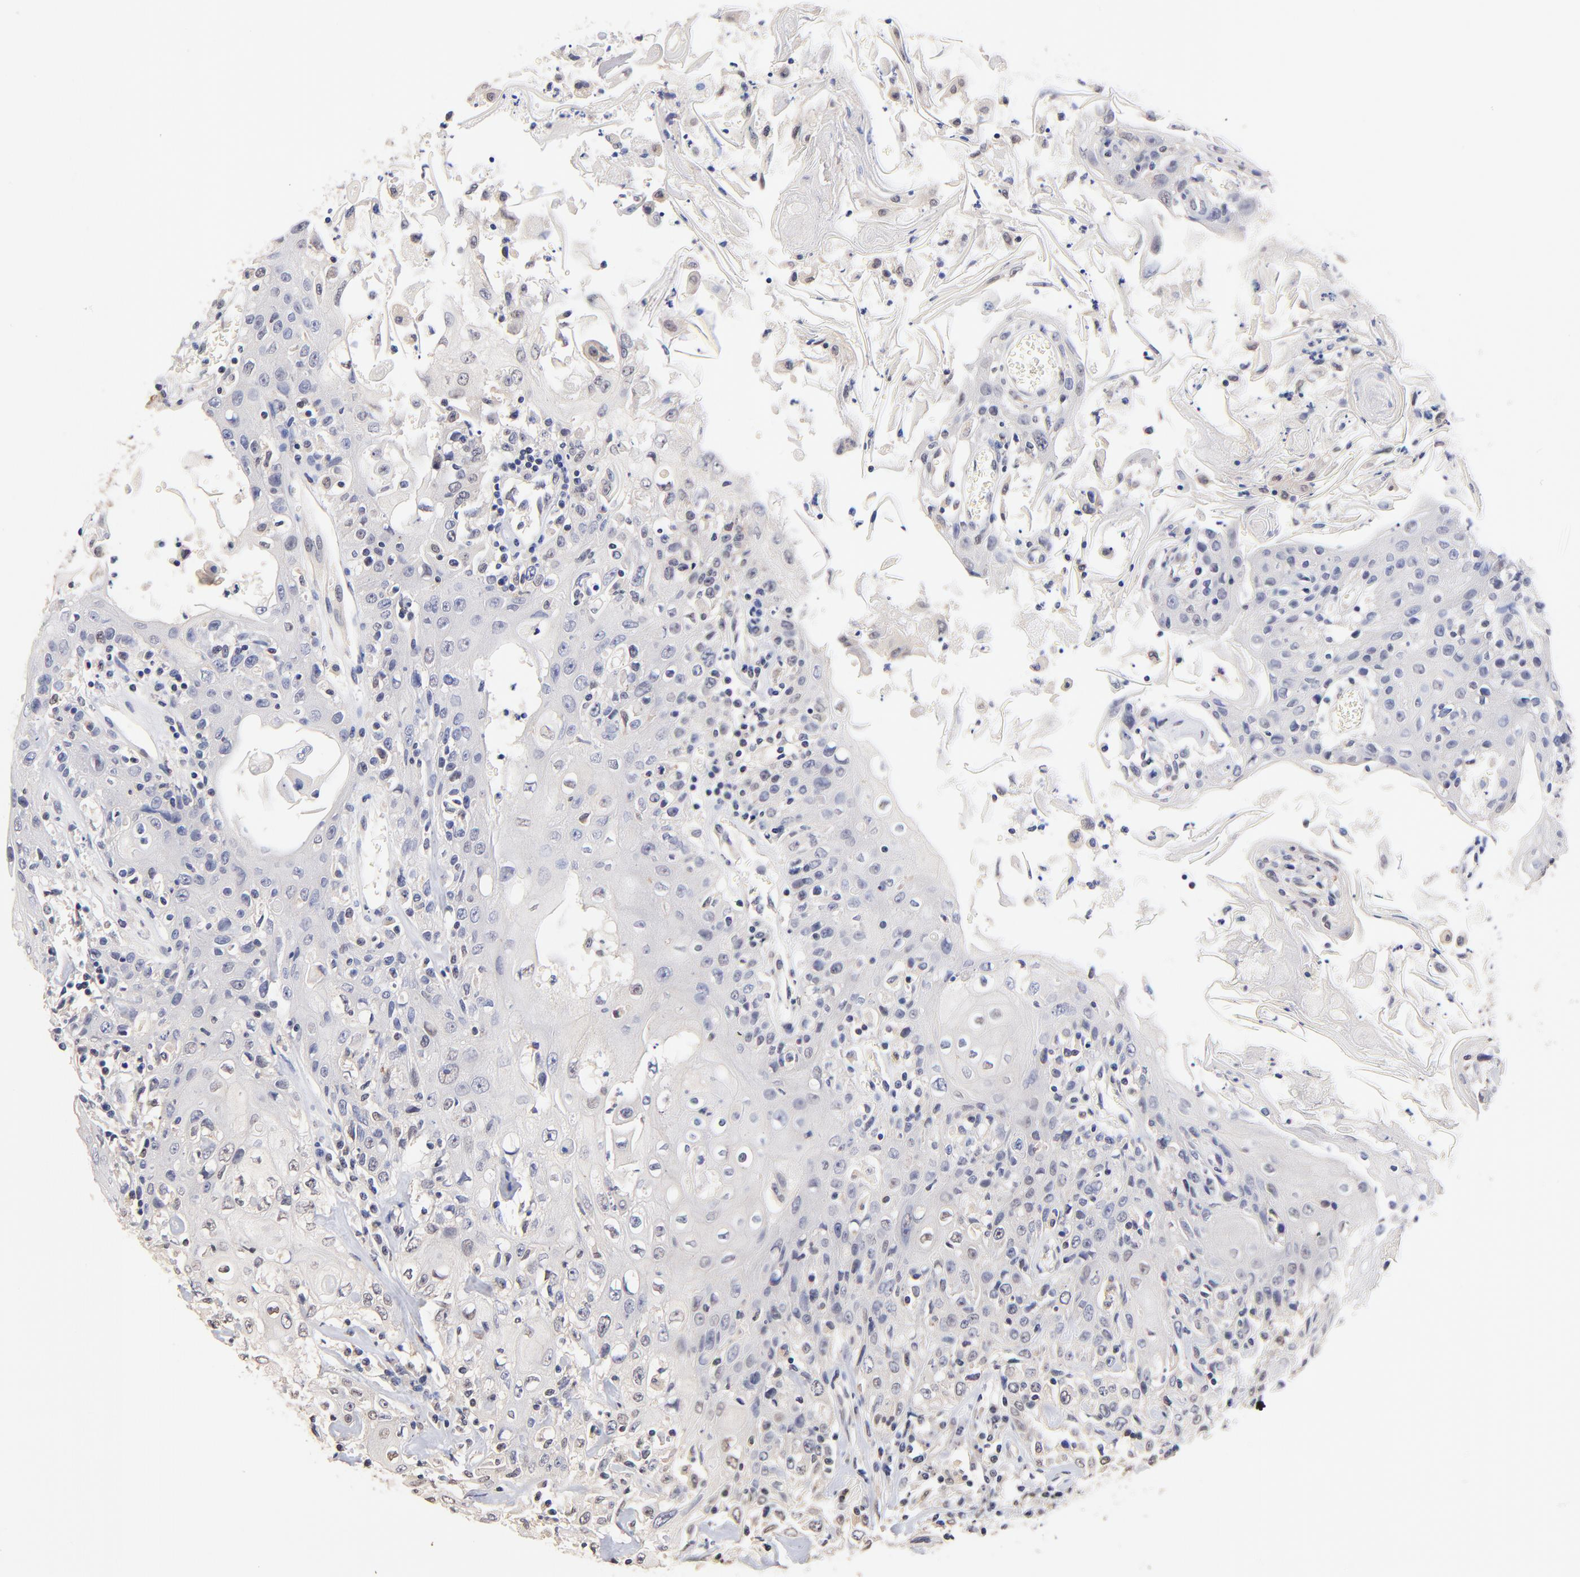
{"staining": {"intensity": "negative", "quantity": "none", "location": "none"}, "tissue": "head and neck cancer", "cell_type": "Tumor cells", "image_type": "cancer", "snomed": [{"axis": "morphology", "description": "Squamous cell carcinoma, NOS"}, {"axis": "topography", "description": "Oral tissue"}, {"axis": "topography", "description": "Head-Neck"}], "caption": "High magnification brightfield microscopy of head and neck cancer stained with DAB (brown) and counterstained with hematoxylin (blue): tumor cells show no significant positivity.", "gene": "RIBC2", "patient": {"sex": "female", "age": 76}}